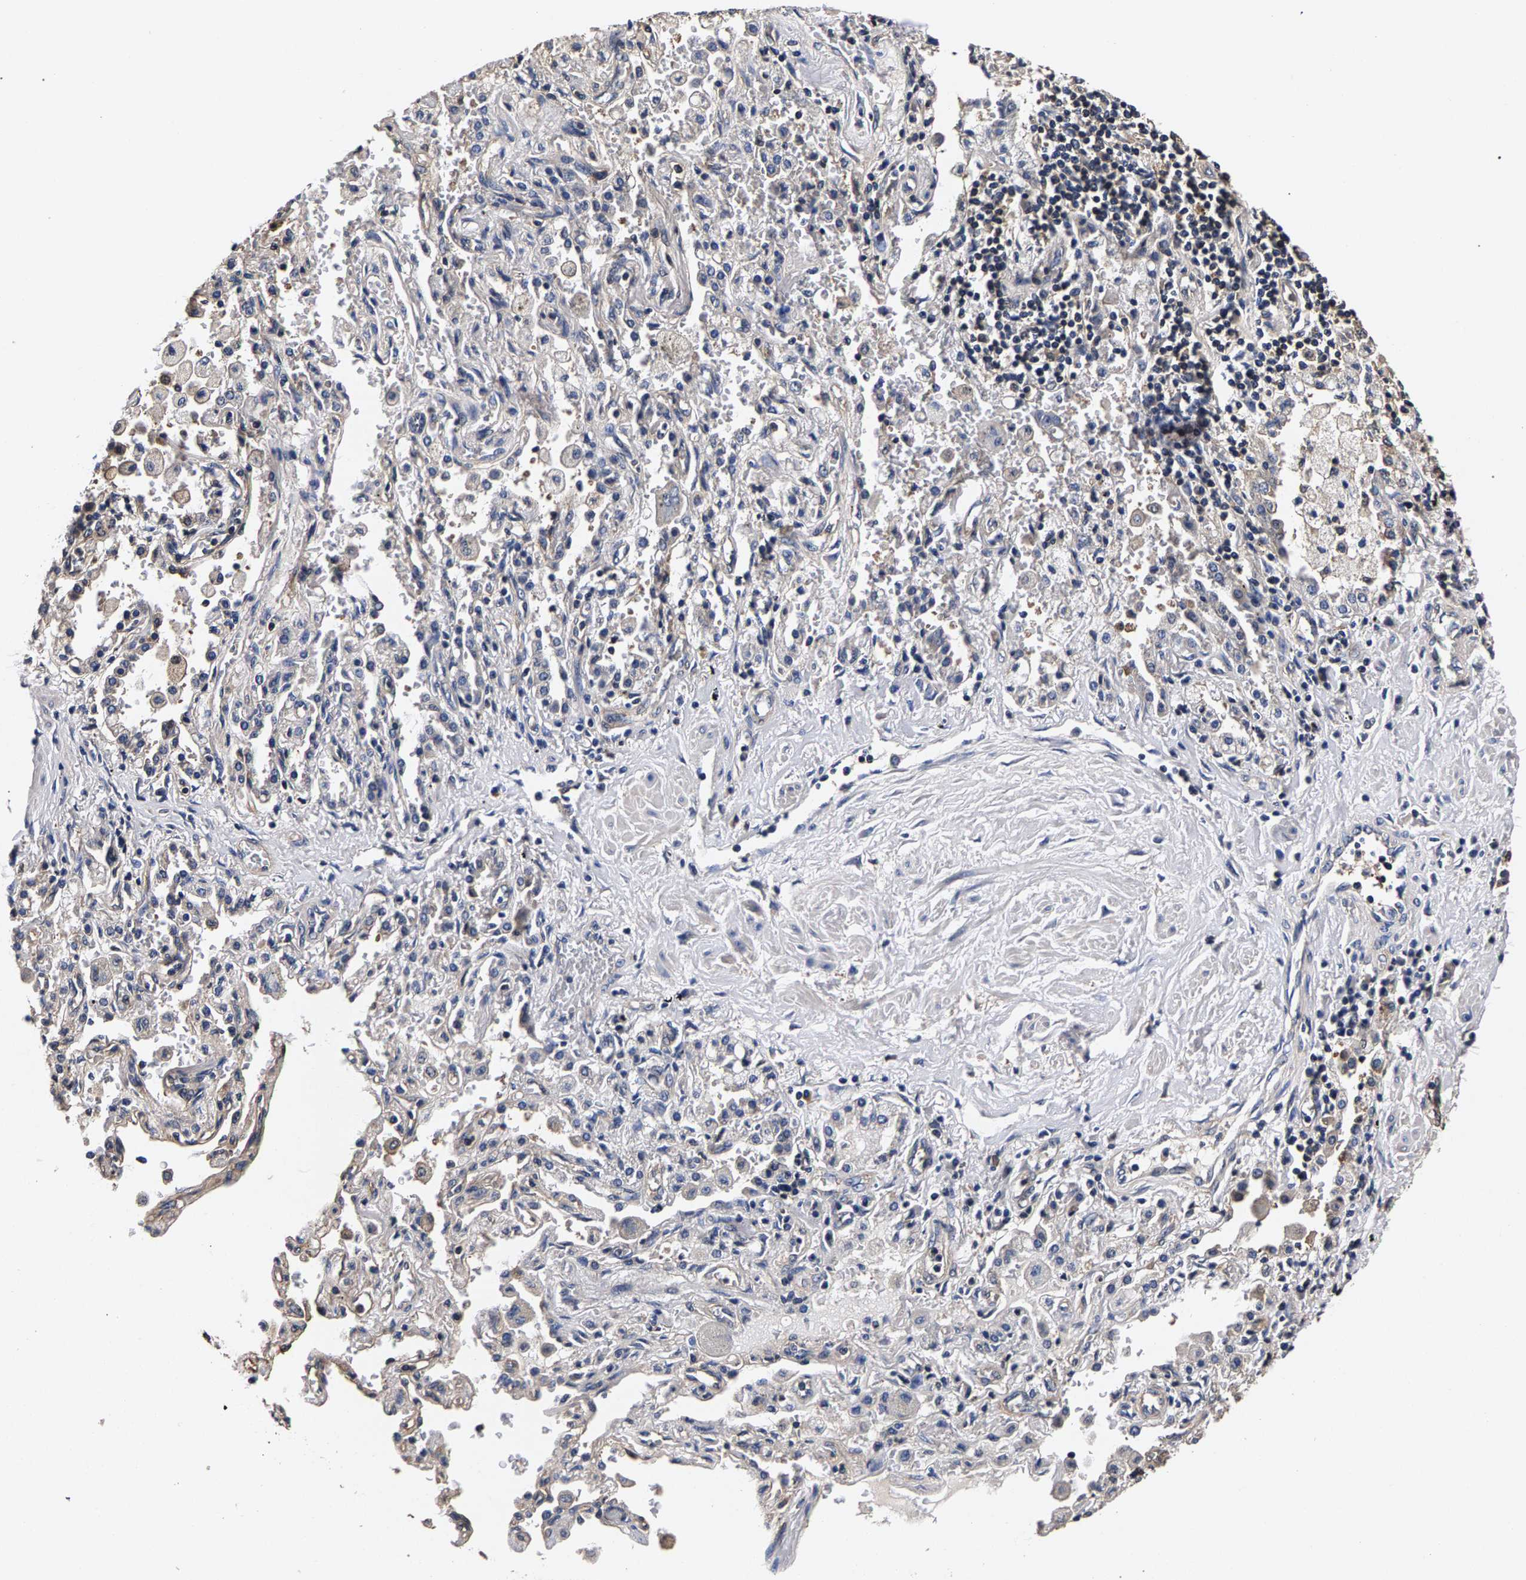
{"staining": {"intensity": "negative", "quantity": "none", "location": "none"}, "tissue": "lung cancer", "cell_type": "Tumor cells", "image_type": "cancer", "snomed": [{"axis": "morphology", "description": "Adenocarcinoma, NOS"}, {"axis": "topography", "description": "Lung"}], "caption": "Immunohistochemistry (IHC) histopathology image of lung cancer stained for a protein (brown), which shows no expression in tumor cells.", "gene": "MARCHF7", "patient": {"sex": "female", "age": 65}}